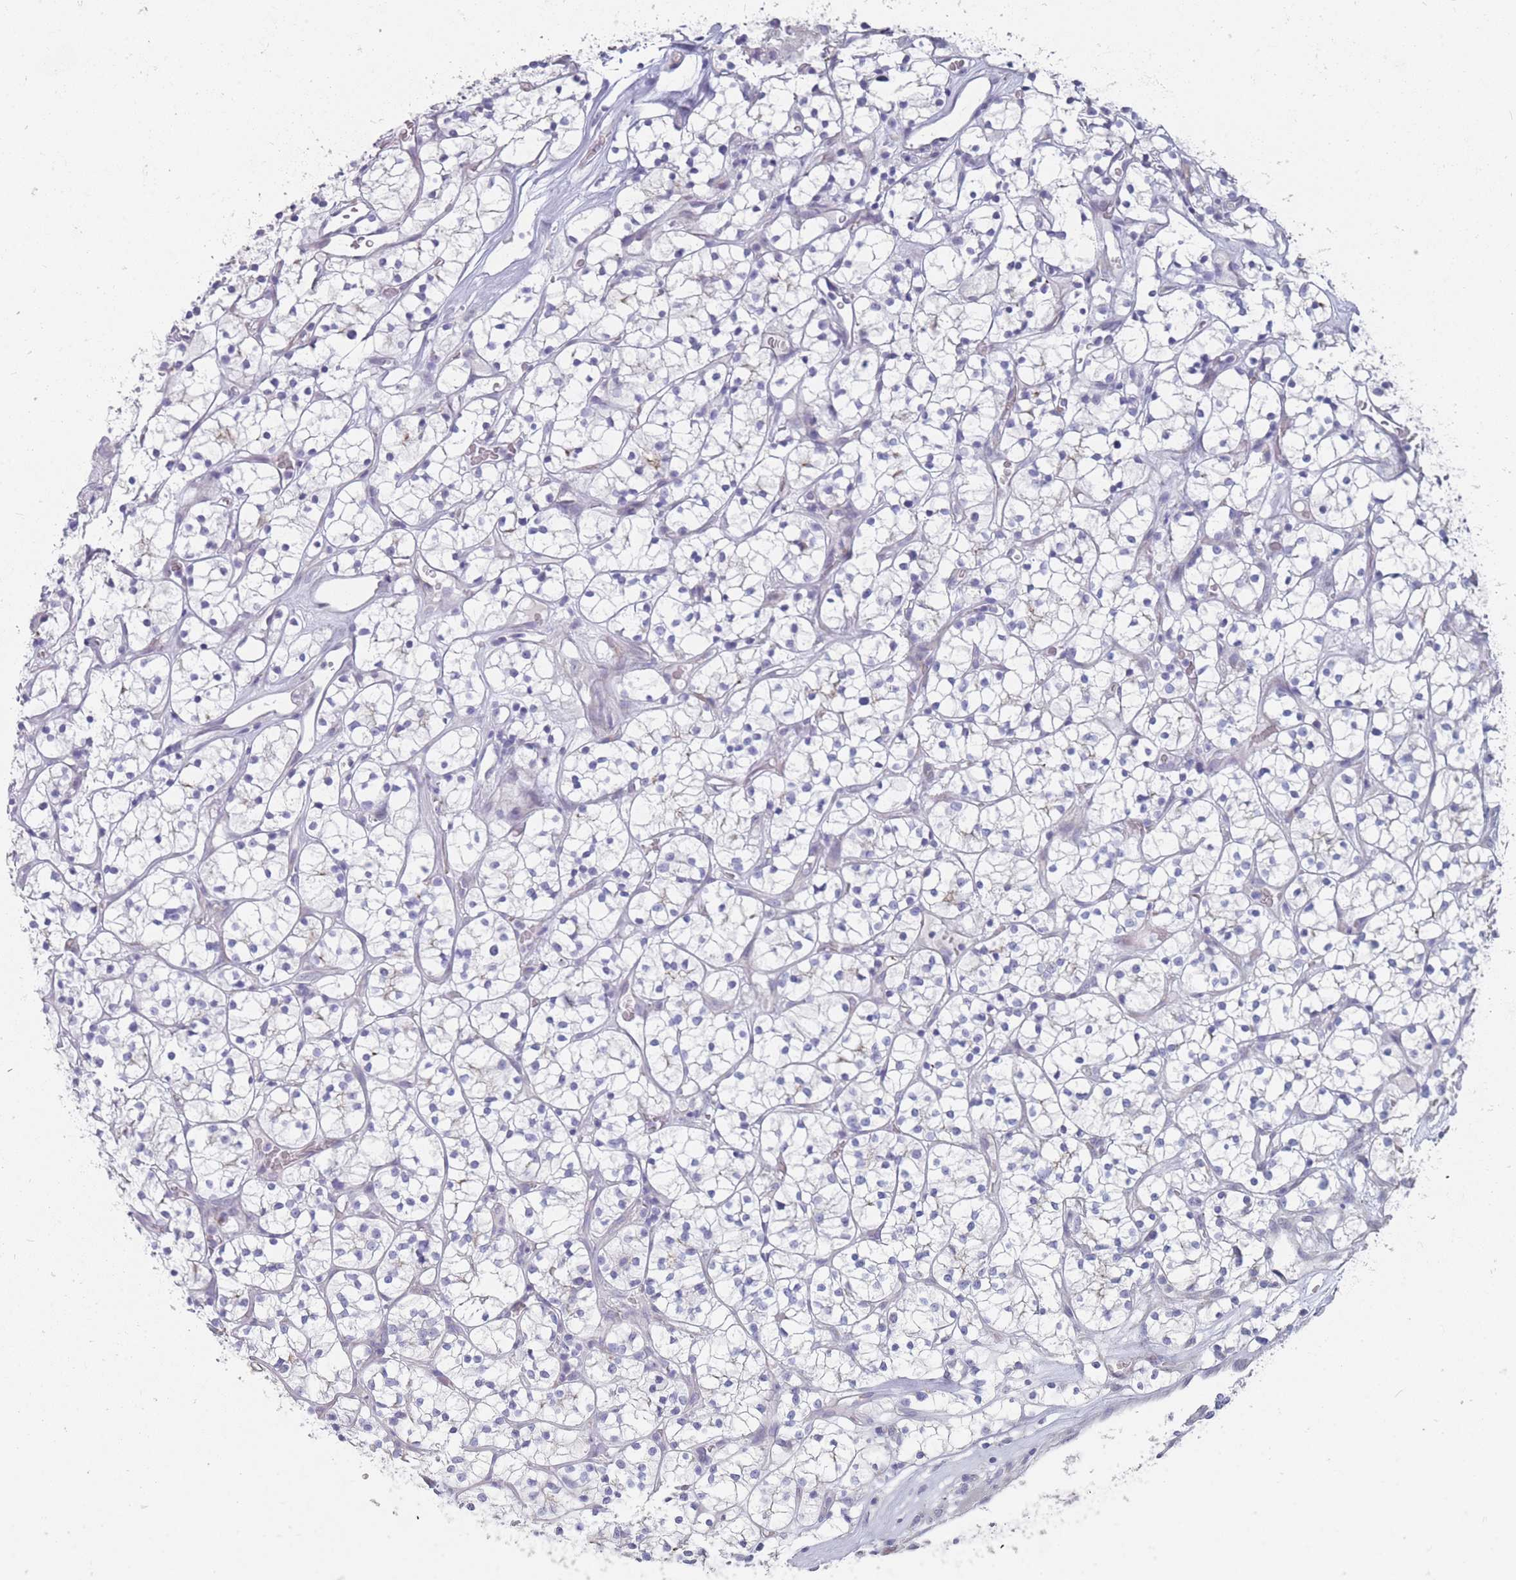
{"staining": {"intensity": "negative", "quantity": "none", "location": "none"}, "tissue": "renal cancer", "cell_type": "Tumor cells", "image_type": "cancer", "snomed": [{"axis": "morphology", "description": "Adenocarcinoma, NOS"}, {"axis": "topography", "description": "Kidney"}], "caption": "Protein analysis of renal cancer (adenocarcinoma) displays no significant staining in tumor cells. (DAB (3,3'-diaminobenzidine) immunohistochemistry (IHC), high magnification).", "gene": "PIGU", "patient": {"sex": "female", "age": 64}}